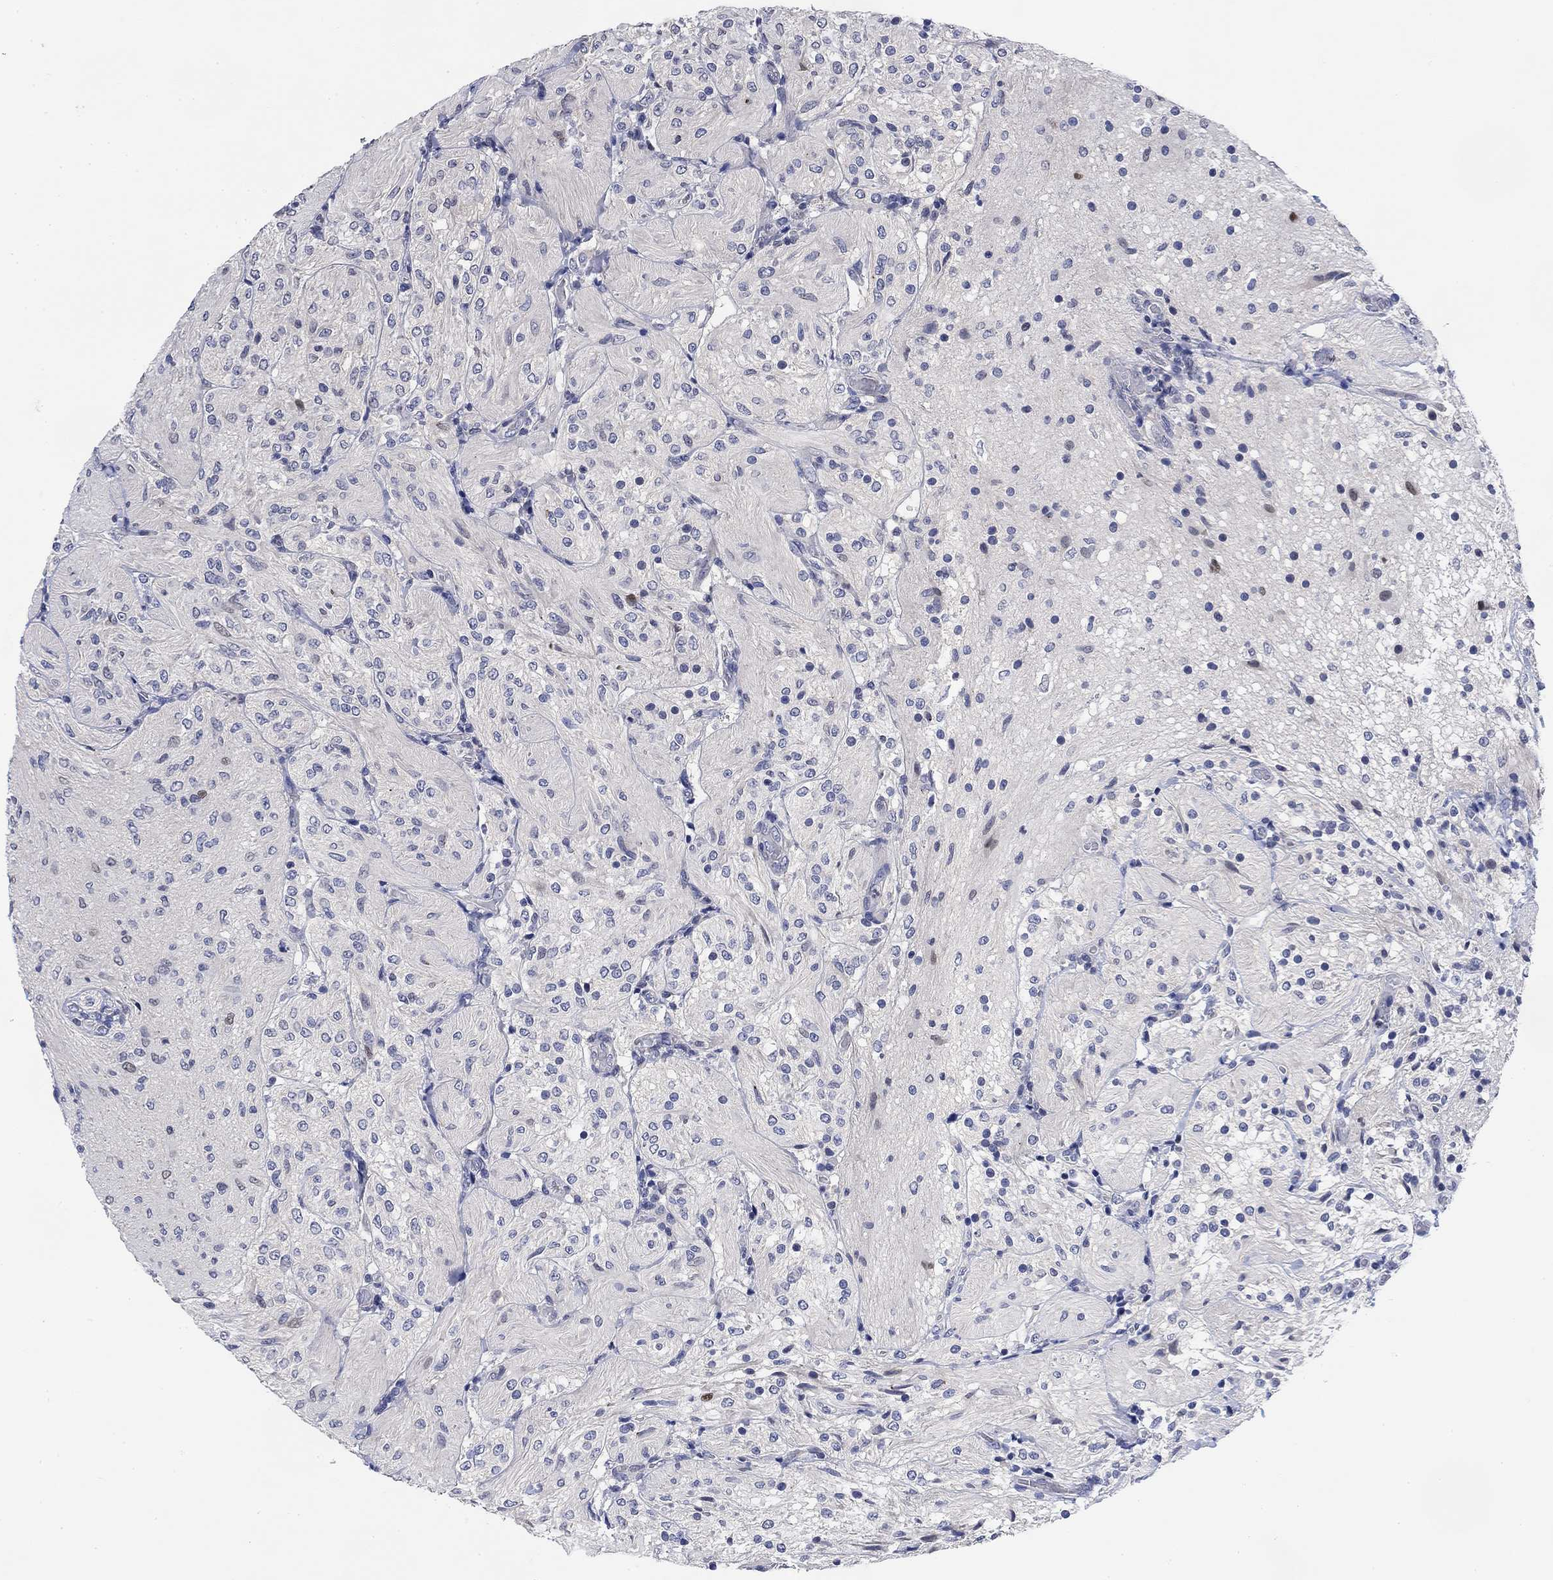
{"staining": {"intensity": "negative", "quantity": "none", "location": "none"}, "tissue": "glioma", "cell_type": "Tumor cells", "image_type": "cancer", "snomed": [{"axis": "morphology", "description": "Glioma, malignant, Low grade"}, {"axis": "topography", "description": "Brain"}], "caption": "An image of malignant glioma (low-grade) stained for a protein exhibits no brown staining in tumor cells.", "gene": "DAZL", "patient": {"sex": "male", "age": 3}}